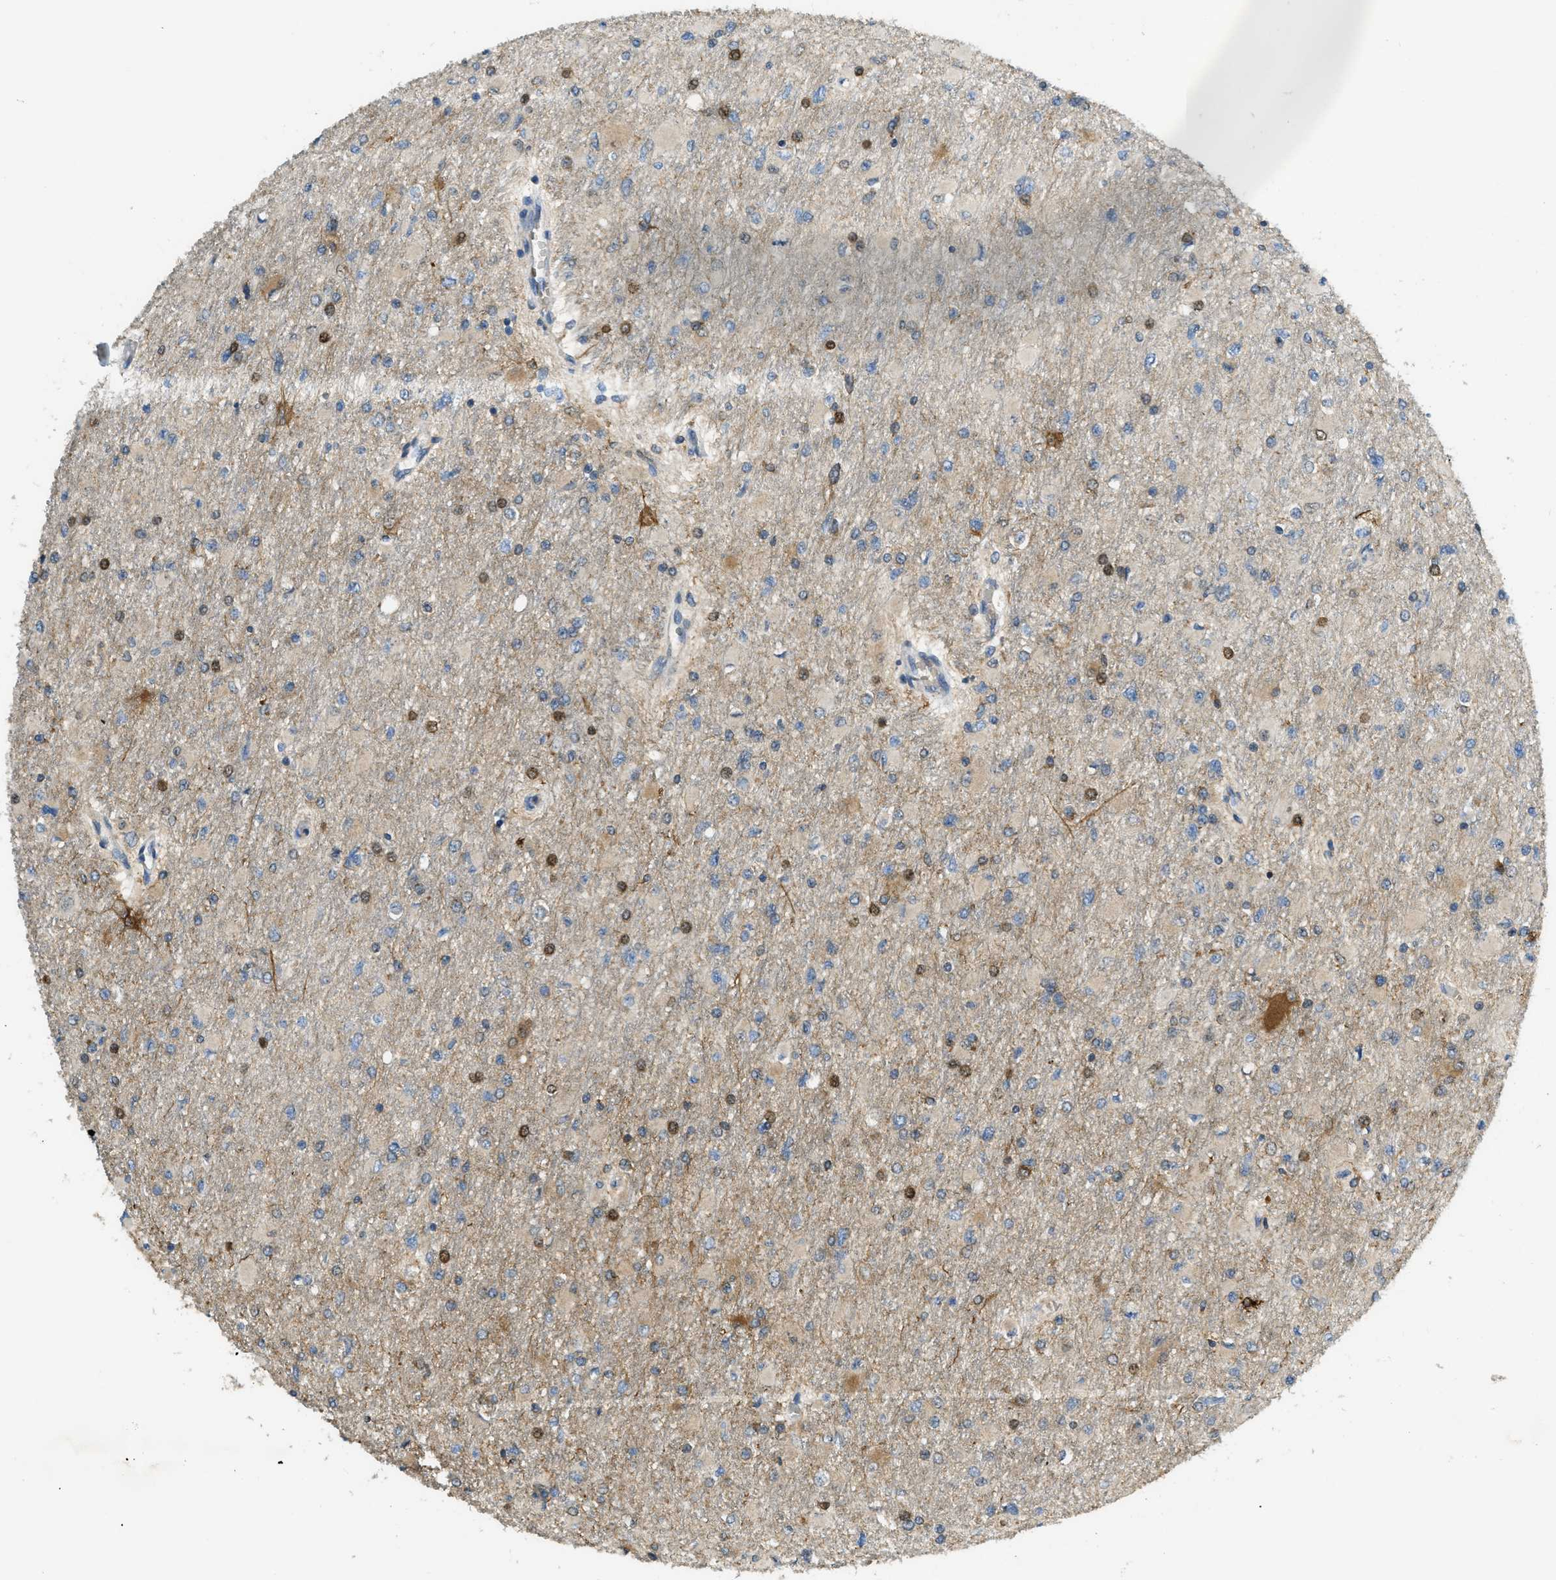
{"staining": {"intensity": "moderate", "quantity": "<25%", "location": "nuclear"}, "tissue": "glioma", "cell_type": "Tumor cells", "image_type": "cancer", "snomed": [{"axis": "morphology", "description": "Glioma, malignant, High grade"}, {"axis": "topography", "description": "Cerebral cortex"}], "caption": "Moderate nuclear expression is seen in about <25% of tumor cells in high-grade glioma (malignant). (IHC, brightfield microscopy, high magnification).", "gene": "RFFL", "patient": {"sex": "female", "age": 36}}